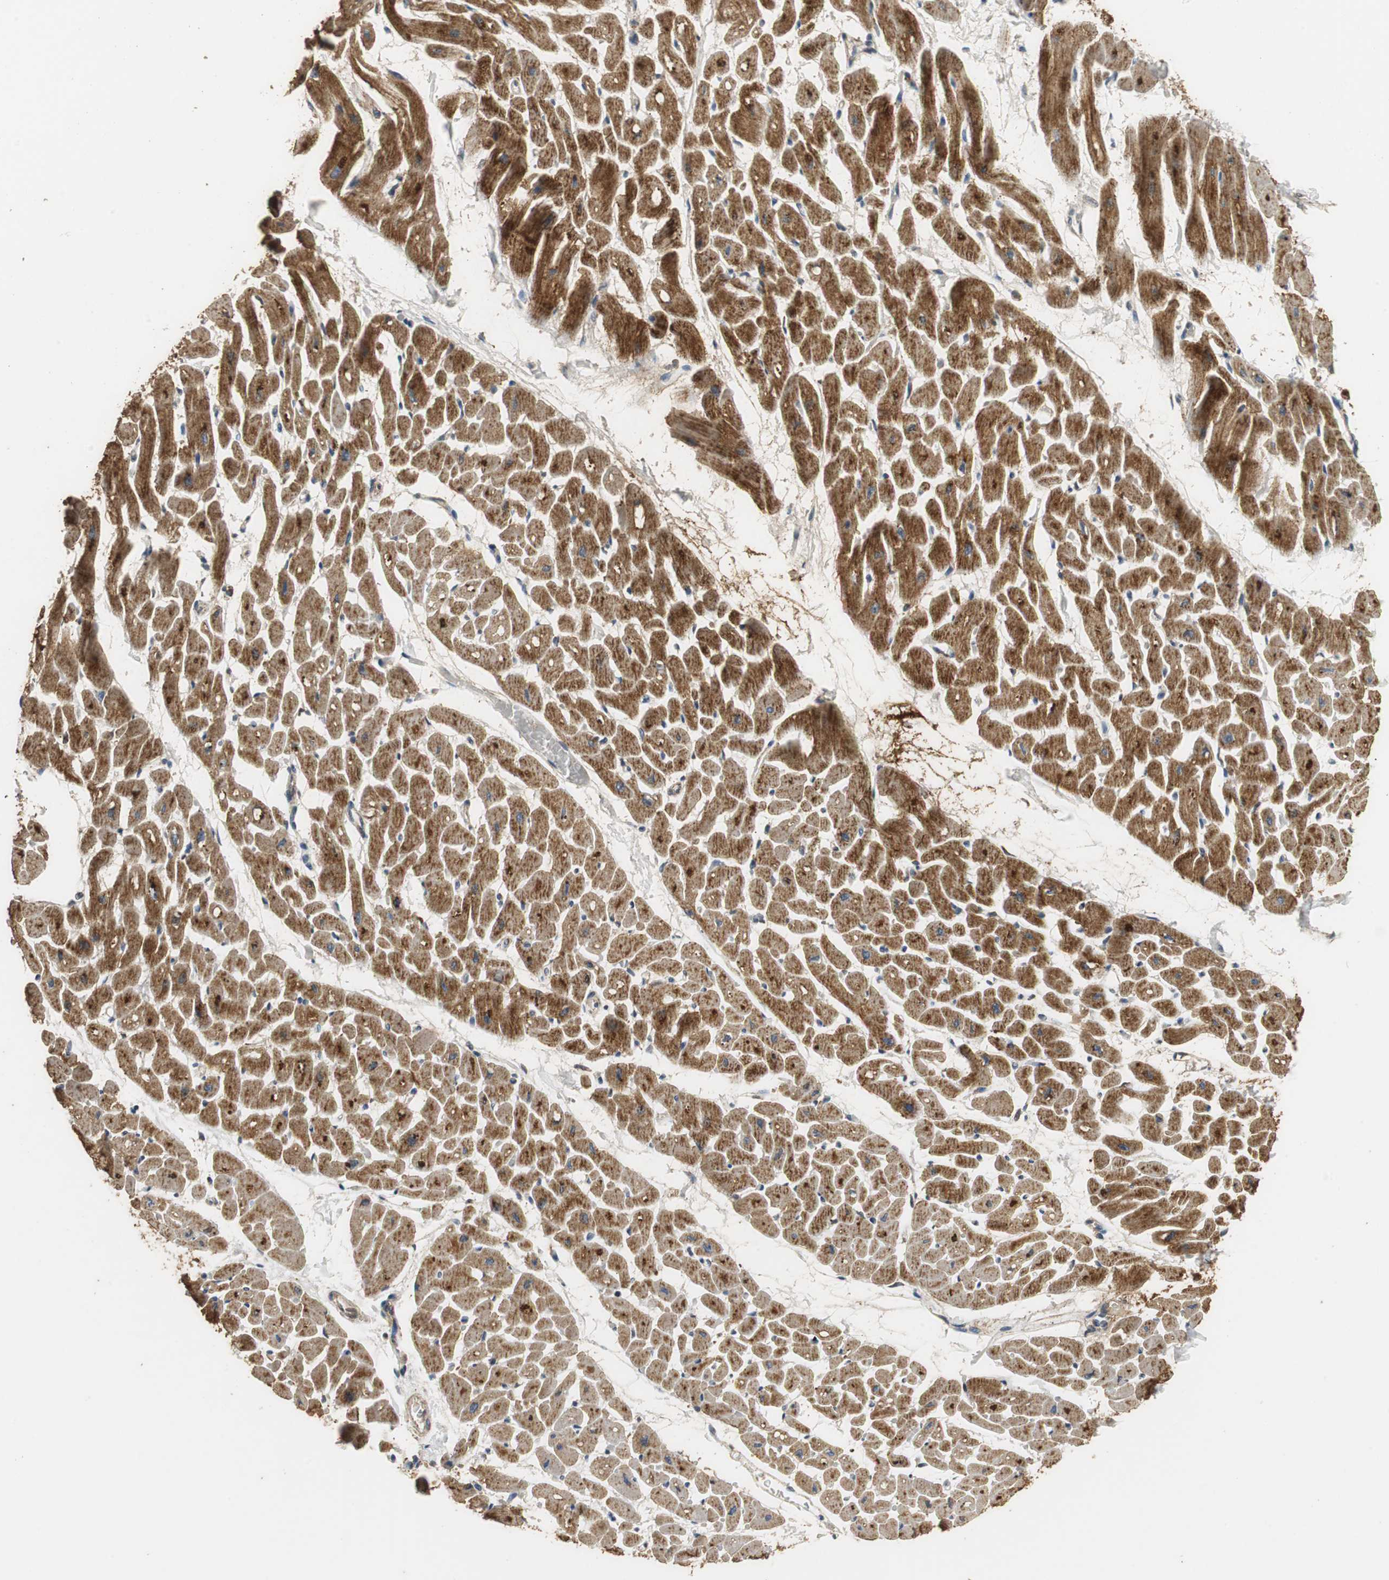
{"staining": {"intensity": "strong", "quantity": ">75%", "location": "cytoplasmic/membranous"}, "tissue": "heart muscle", "cell_type": "Cardiomyocytes", "image_type": "normal", "snomed": [{"axis": "morphology", "description": "Normal tissue, NOS"}, {"axis": "topography", "description": "Heart"}], "caption": "Immunohistochemistry photomicrograph of benign human heart muscle stained for a protein (brown), which demonstrates high levels of strong cytoplasmic/membranous positivity in approximately >75% of cardiomyocytes.", "gene": "NNT", "patient": {"sex": "male", "age": 45}}